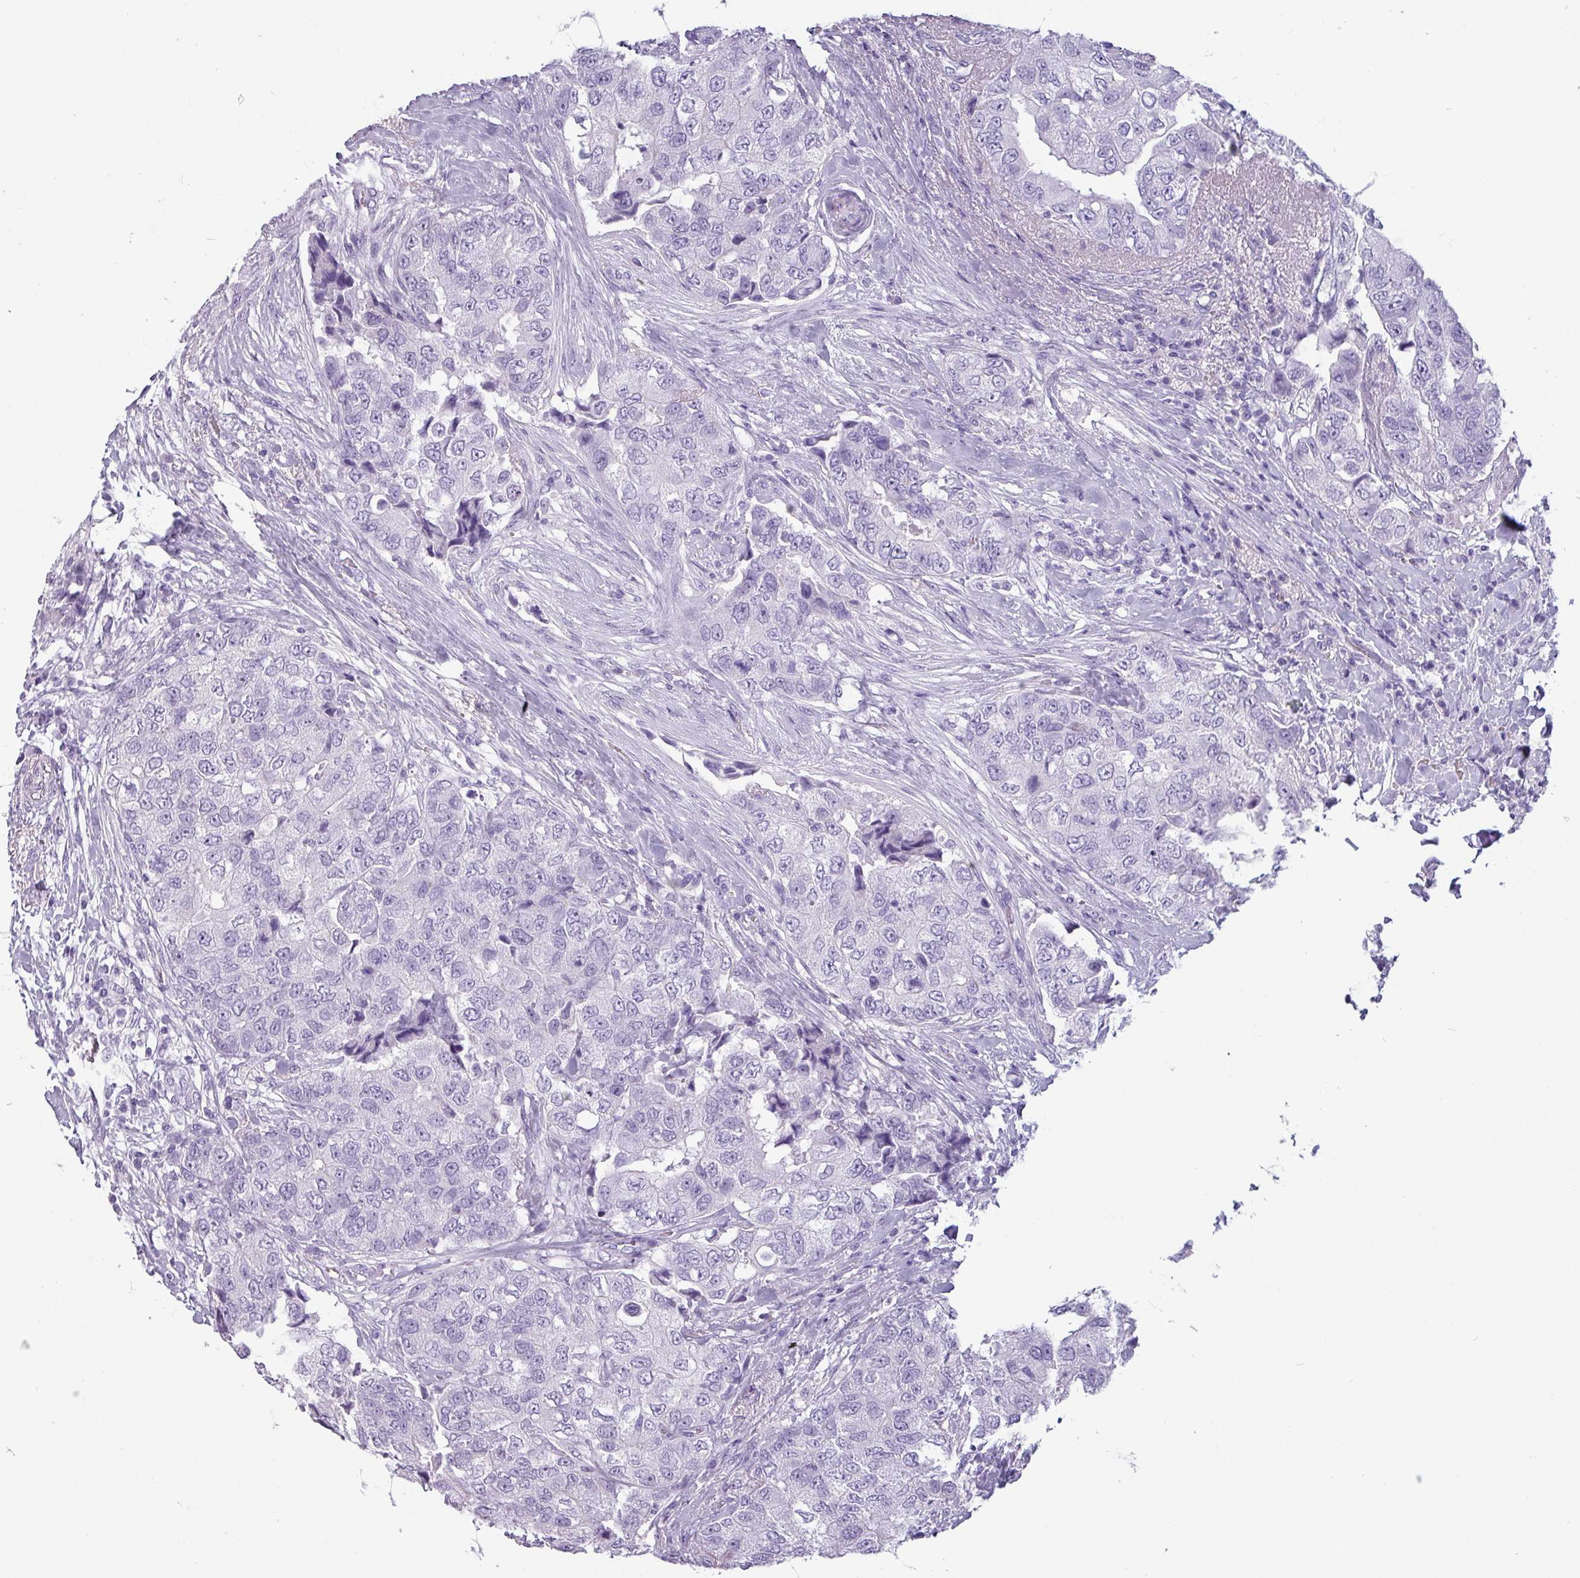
{"staining": {"intensity": "negative", "quantity": "none", "location": "none"}, "tissue": "breast cancer", "cell_type": "Tumor cells", "image_type": "cancer", "snomed": [{"axis": "morphology", "description": "Normal tissue, NOS"}, {"axis": "morphology", "description": "Duct carcinoma"}, {"axis": "topography", "description": "Breast"}], "caption": "Tumor cells show no significant protein expression in breast cancer.", "gene": "CRYBB2", "patient": {"sex": "female", "age": 62}}